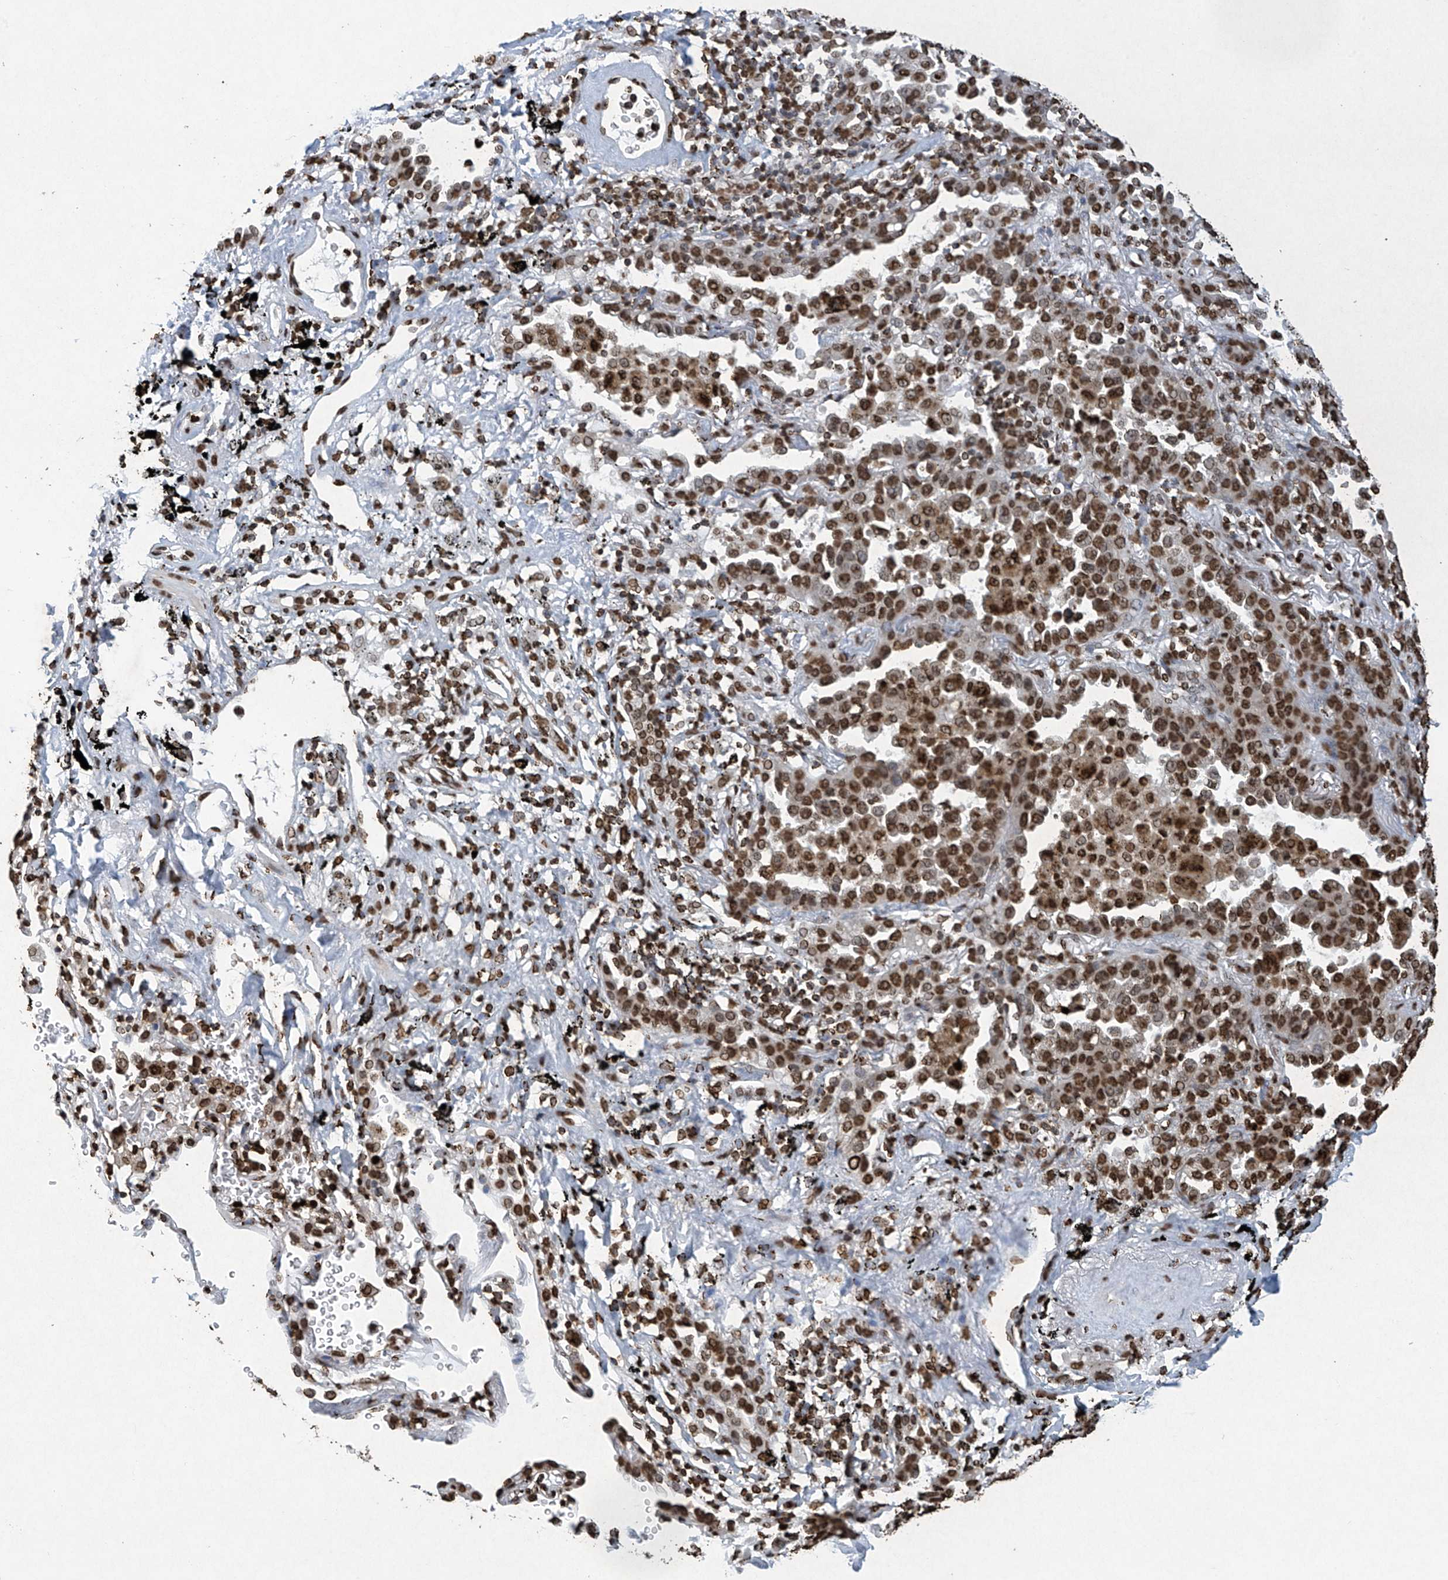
{"staining": {"intensity": "strong", "quantity": ">75%", "location": "nuclear"}, "tissue": "lung cancer", "cell_type": "Tumor cells", "image_type": "cancer", "snomed": [{"axis": "morphology", "description": "Normal tissue, NOS"}, {"axis": "morphology", "description": "Adenocarcinoma, NOS"}, {"axis": "topography", "description": "Lung"}], "caption": "There is high levels of strong nuclear staining in tumor cells of lung cancer (adenocarcinoma), as demonstrated by immunohistochemical staining (brown color).", "gene": "H3-3A", "patient": {"sex": "male", "age": 59}}